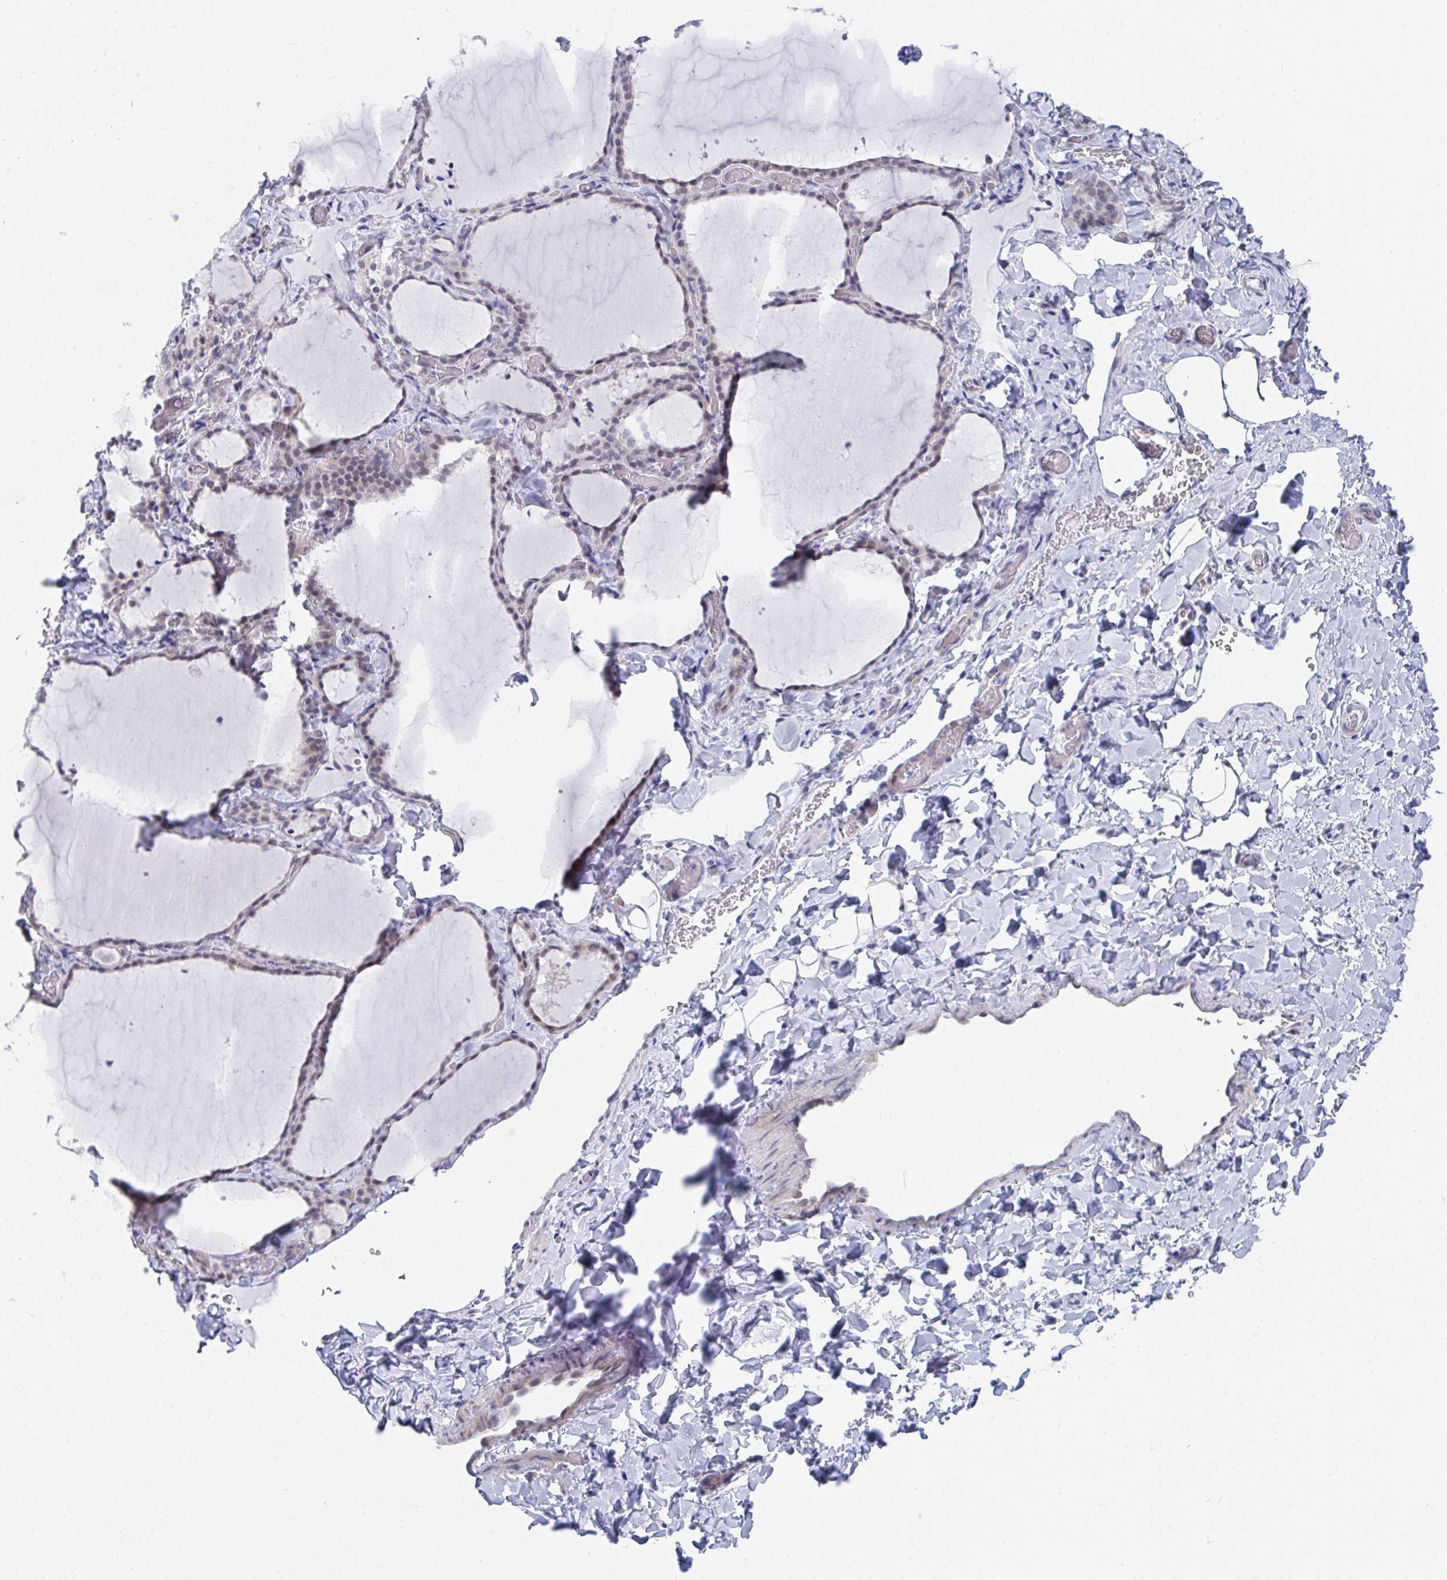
{"staining": {"intensity": "weak", "quantity": "<25%", "location": "cytoplasmic/membranous,nuclear"}, "tissue": "thyroid gland", "cell_type": "Glandular cells", "image_type": "normal", "snomed": [{"axis": "morphology", "description": "Normal tissue, NOS"}, {"axis": "topography", "description": "Thyroid gland"}], "caption": "IHC micrograph of unremarkable thyroid gland stained for a protein (brown), which exhibits no staining in glandular cells. (DAB IHC, high magnification).", "gene": "DAOA", "patient": {"sex": "female", "age": 22}}